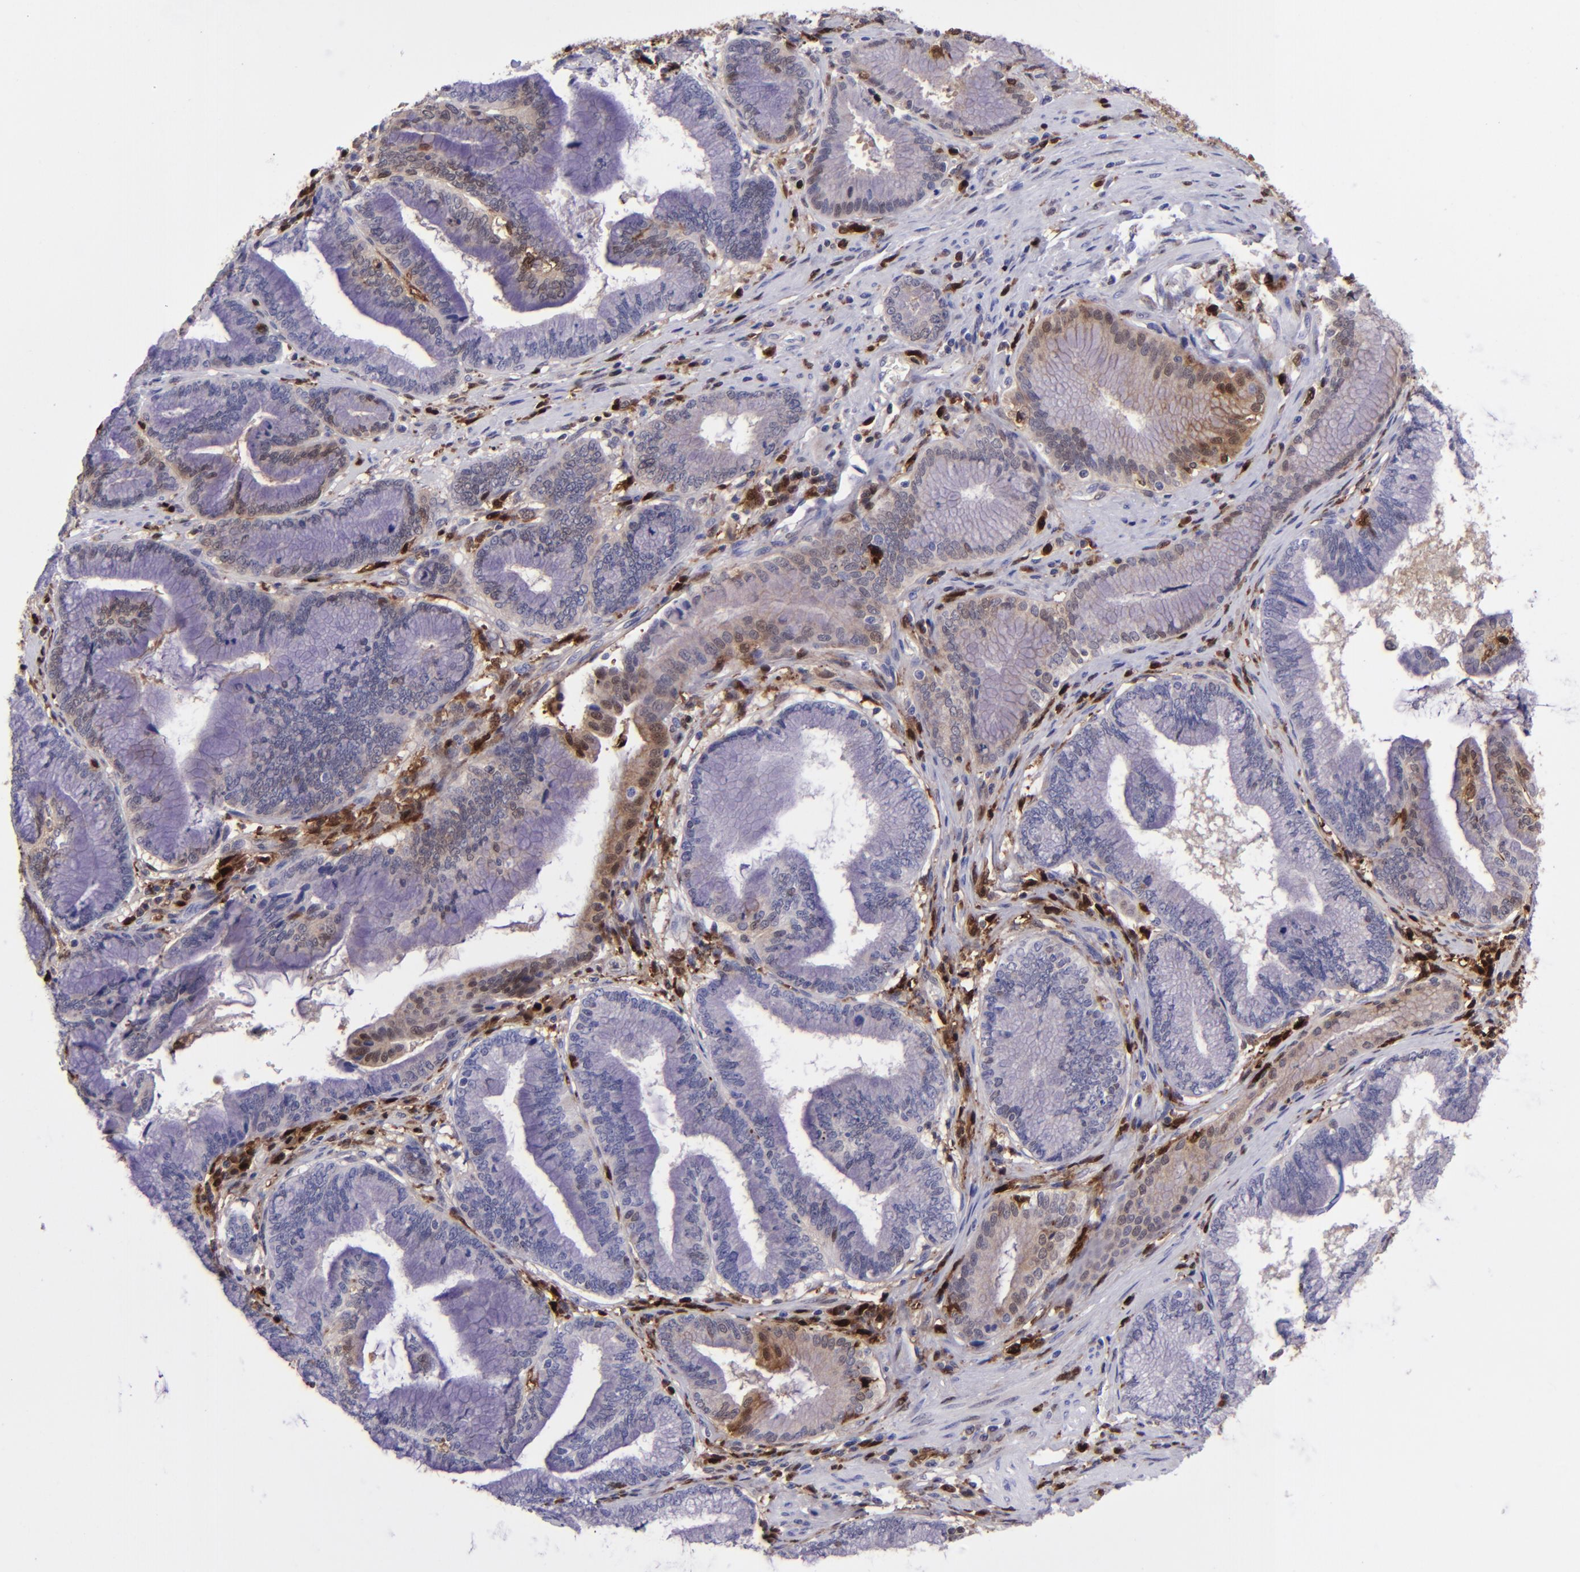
{"staining": {"intensity": "moderate", "quantity": "<25%", "location": "cytoplasmic/membranous,nuclear"}, "tissue": "pancreatic cancer", "cell_type": "Tumor cells", "image_type": "cancer", "snomed": [{"axis": "morphology", "description": "Adenocarcinoma, NOS"}, {"axis": "topography", "description": "Pancreas"}], "caption": "Human pancreatic cancer (adenocarcinoma) stained with a protein marker reveals moderate staining in tumor cells.", "gene": "TYMP", "patient": {"sex": "female", "age": 64}}